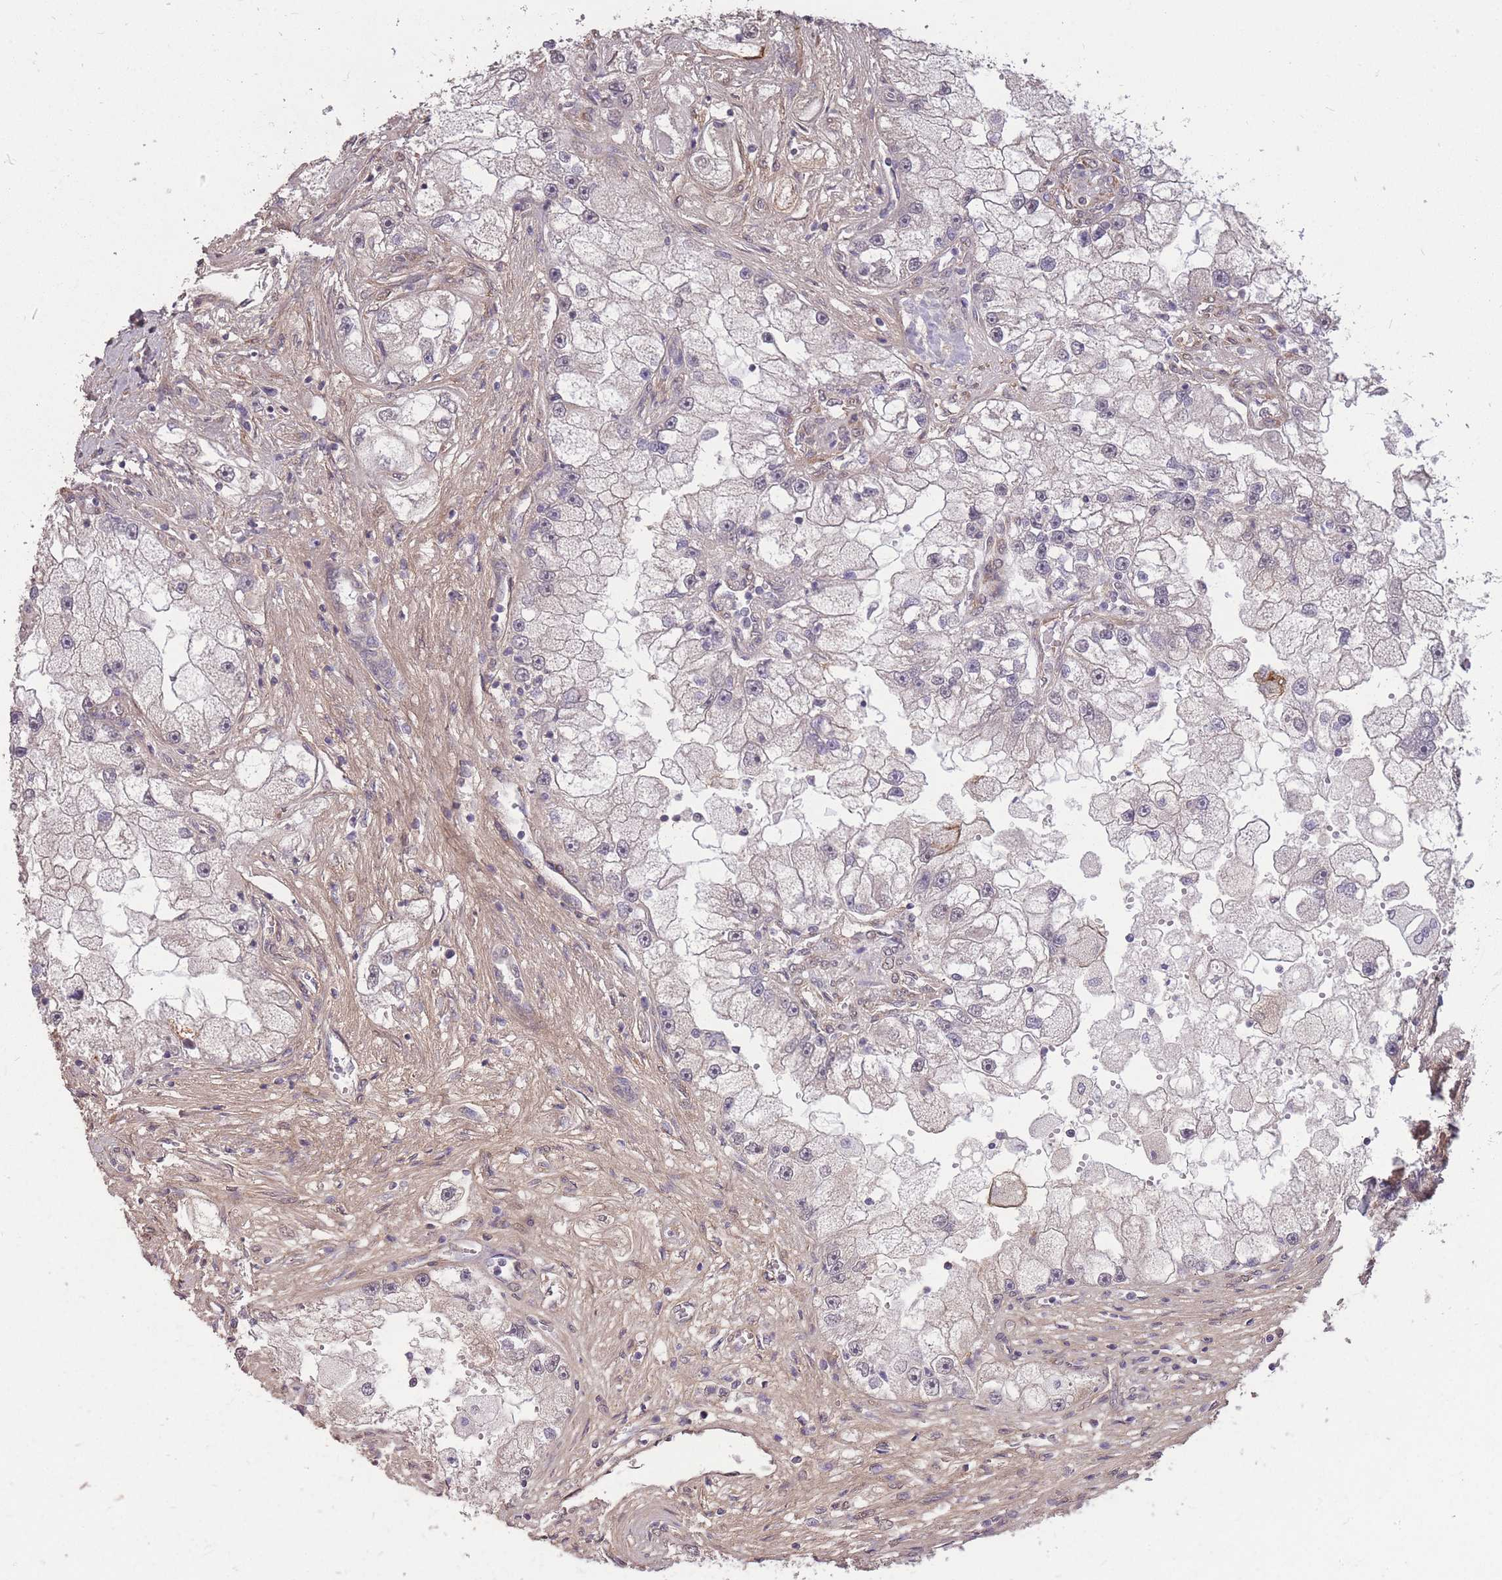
{"staining": {"intensity": "negative", "quantity": "none", "location": "none"}, "tissue": "renal cancer", "cell_type": "Tumor cells", "image_type": "cancer", "snomed": [{"axis": "morphology", "description": "Adenocarcinoma, NOS"}, {"axis": "topography", "description": "Kidney"}], "caption": "Renal adenocarcinoma stained for a protein using immunohistochemistry reveals no positivity tumor cells.", "gene": "DYNC1LI2", "patient": {"sex": "male", "age": 63}}